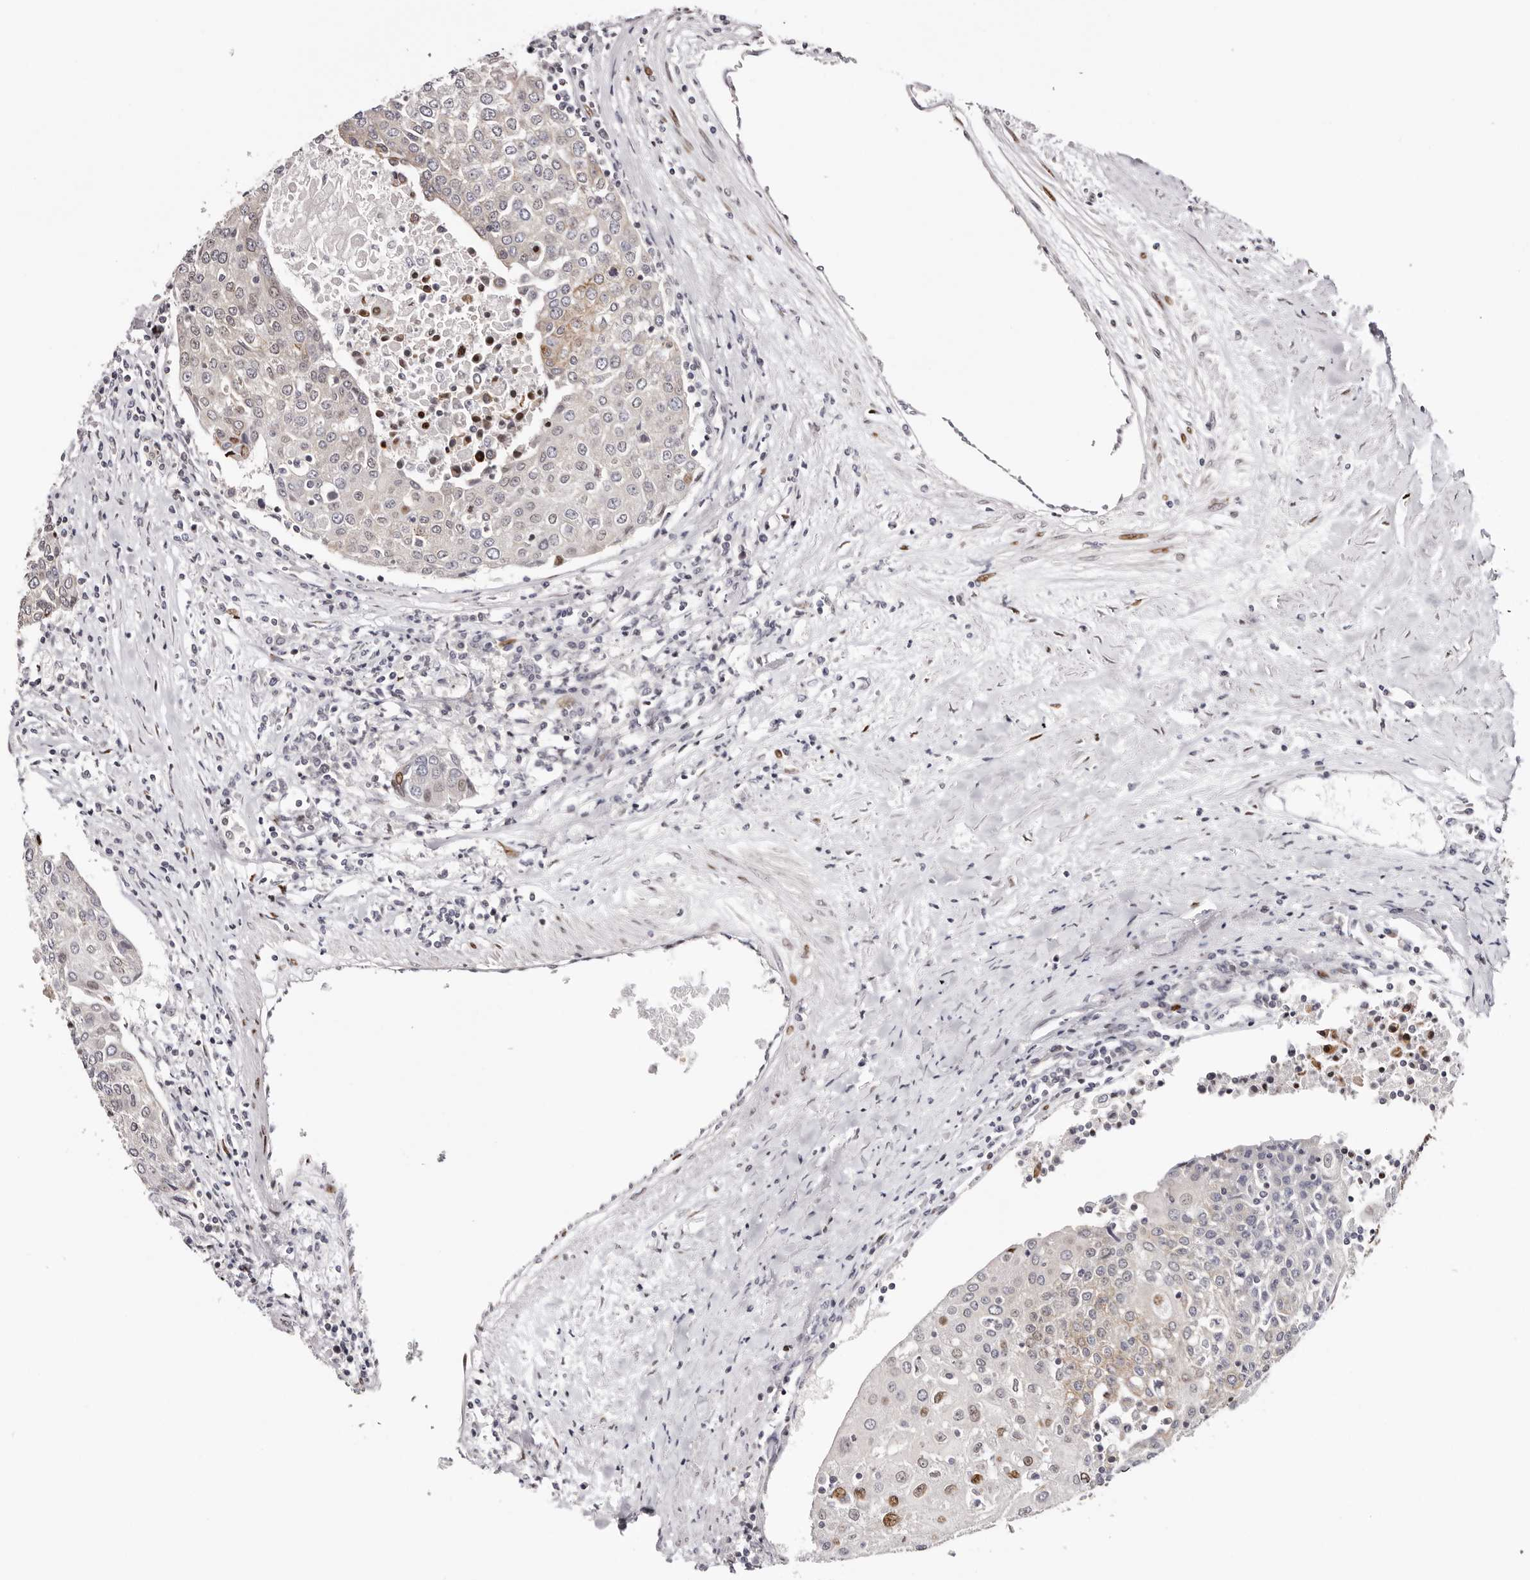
{"staining": {"intensity": "moderate", "quantity": "25%-75%", "location": "cytoplasmic/membranous,nuclear"}, "tissue": "urothelial cancer", "cell_type": "Tumor cells", "image_type": "cancer", "snomed": [{"axis": "morphology", "description": "Urothelial carcinoma, High grade"}, {"axis": "topography", "description": "Urinary bladder"}], "caption": "Immunohistochemical staining of human urothelial carcinoma (high-grade) exhibits moderate cytoplasmic/membranous and nuclear protein staining in about 25%-75% of tumor cells.", "gene": "NUP153", "patient": {"sex": "female", "age": 85}}